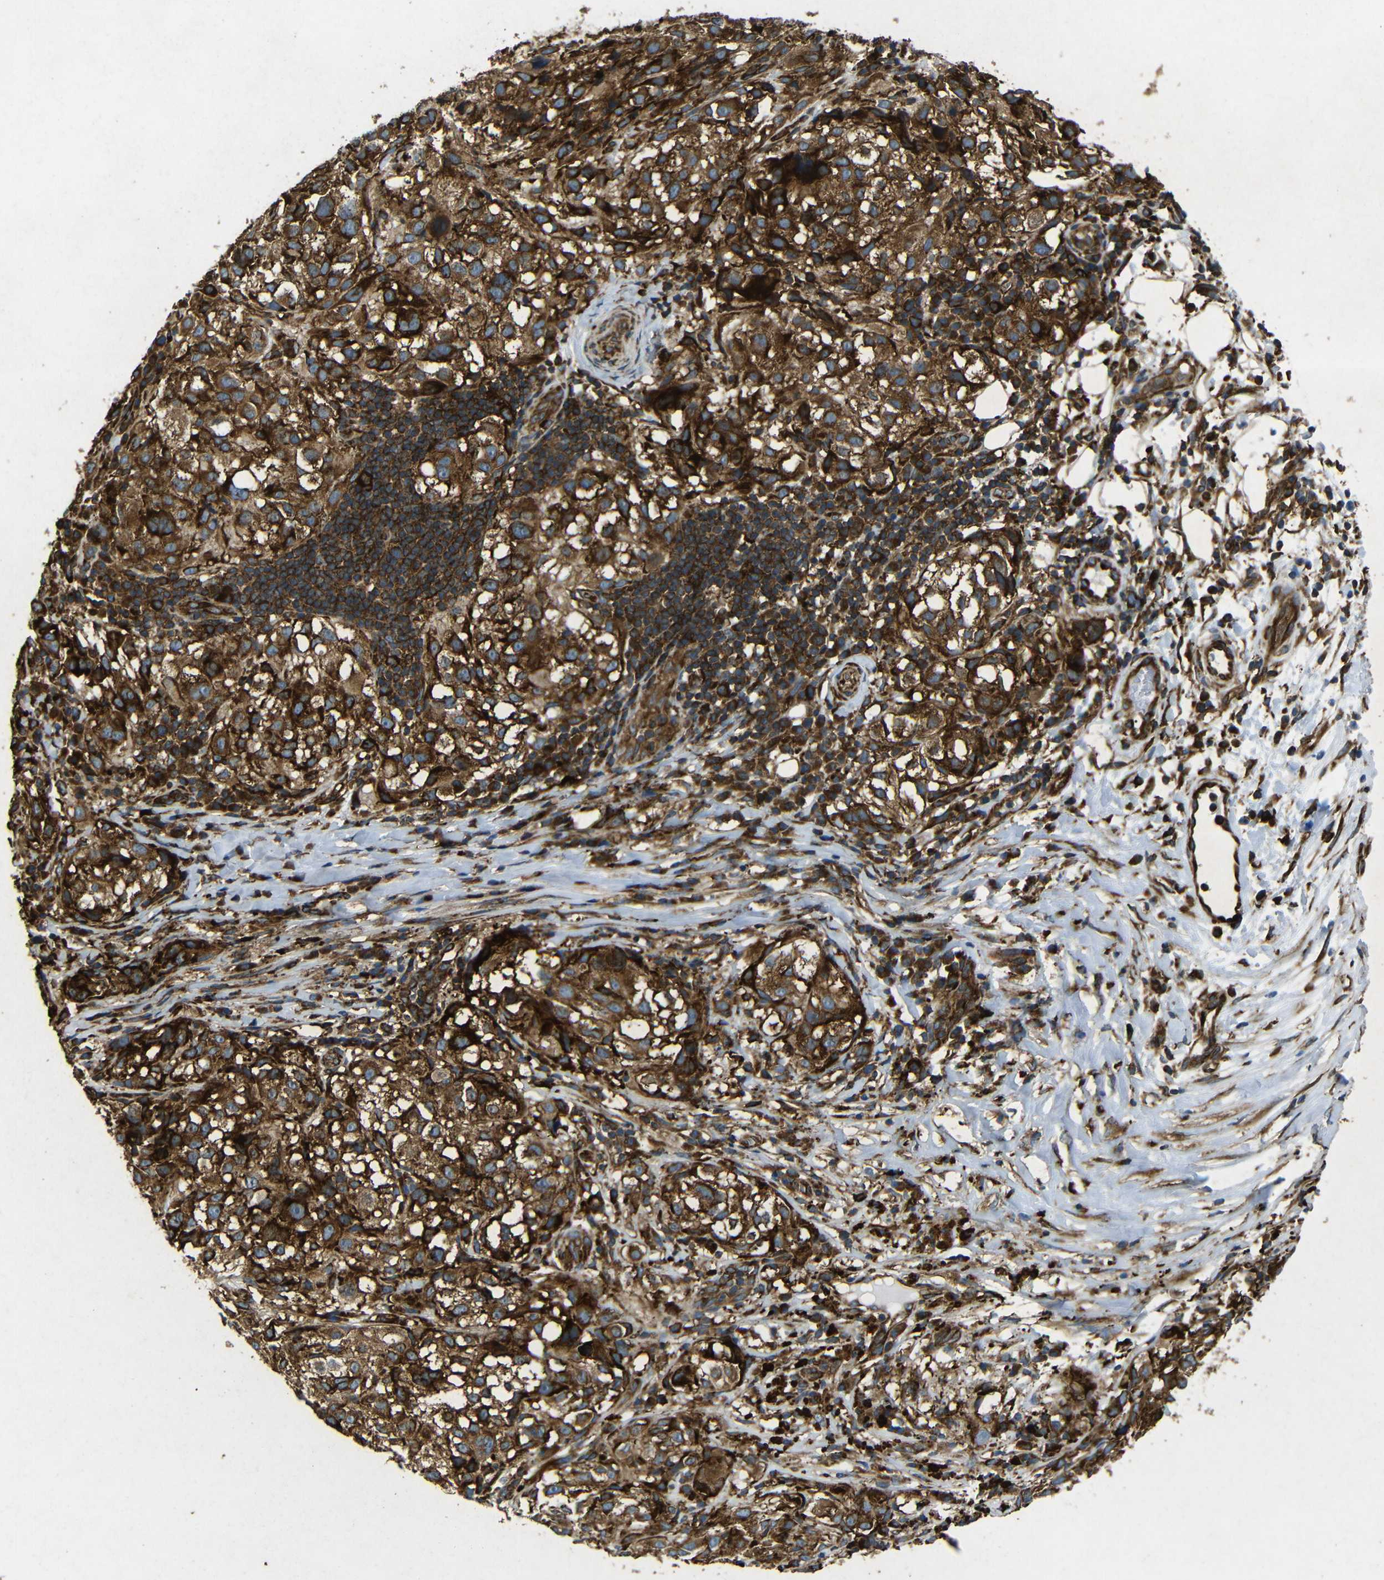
{"staining": {"intensity": "strong", "quantity": ">75%", "location": "cytoplasmic/membranous"}, "tissue": "melanoma", "cell_type": "Tumor cells", "image_type": "cancer", "snomed": [{"axis": "morphology", "description": "Necrosis, NOS"}, {"axis": "morphology", "description": "Malignant melanoma, NOS"}, {"axis": "topography", "description": "Skin"}], "caption": "Malignant melanoma stained with a brown dye demonstrates strong cytoplasmic/membranous positive positivity in about >75% of tumor cells.", "gene": "BTF3", "patient": {"sex": "female", "age": 87}}